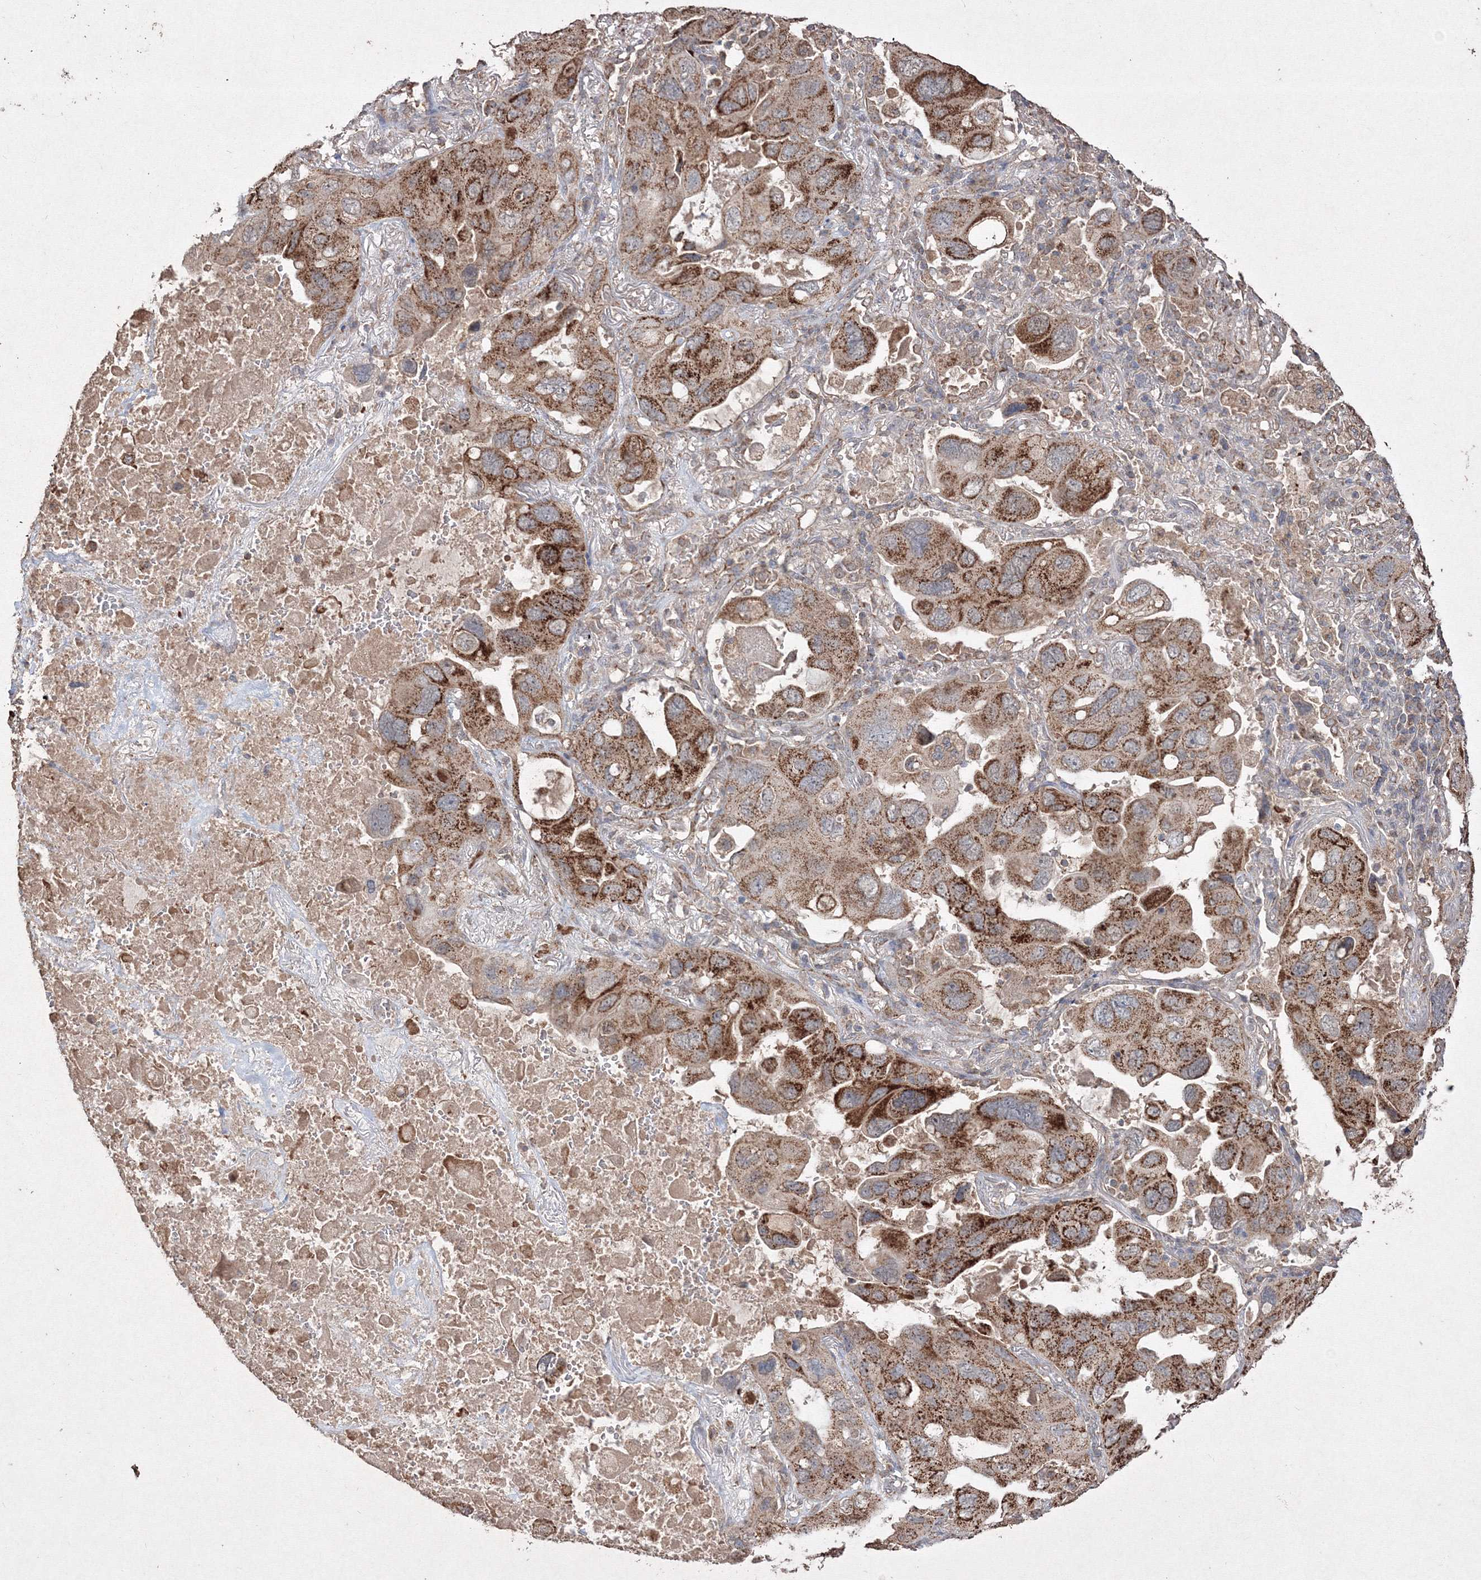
{"staining": {"intensity": "moderate", "quantity": ">75%", "location": "cytoplasmic/membranous"}, "tissue": "lung cancer", "cell_type": "Tumor cells", "image_type": "cancer", "snomed": [{"axis": "morphology", "description": "Squamous cell carcinoma, NOS"}, {"axis": "topography", "description": "Lung"}], "caption": "Protein staining of squamous cell carcinoma (lung) tissue demonstrates moderate cytoplasmic/membranous staining in about >75% of tumor cells.", "gene": "GRSF1", "patient": {"sex": "female", "age": 73}}